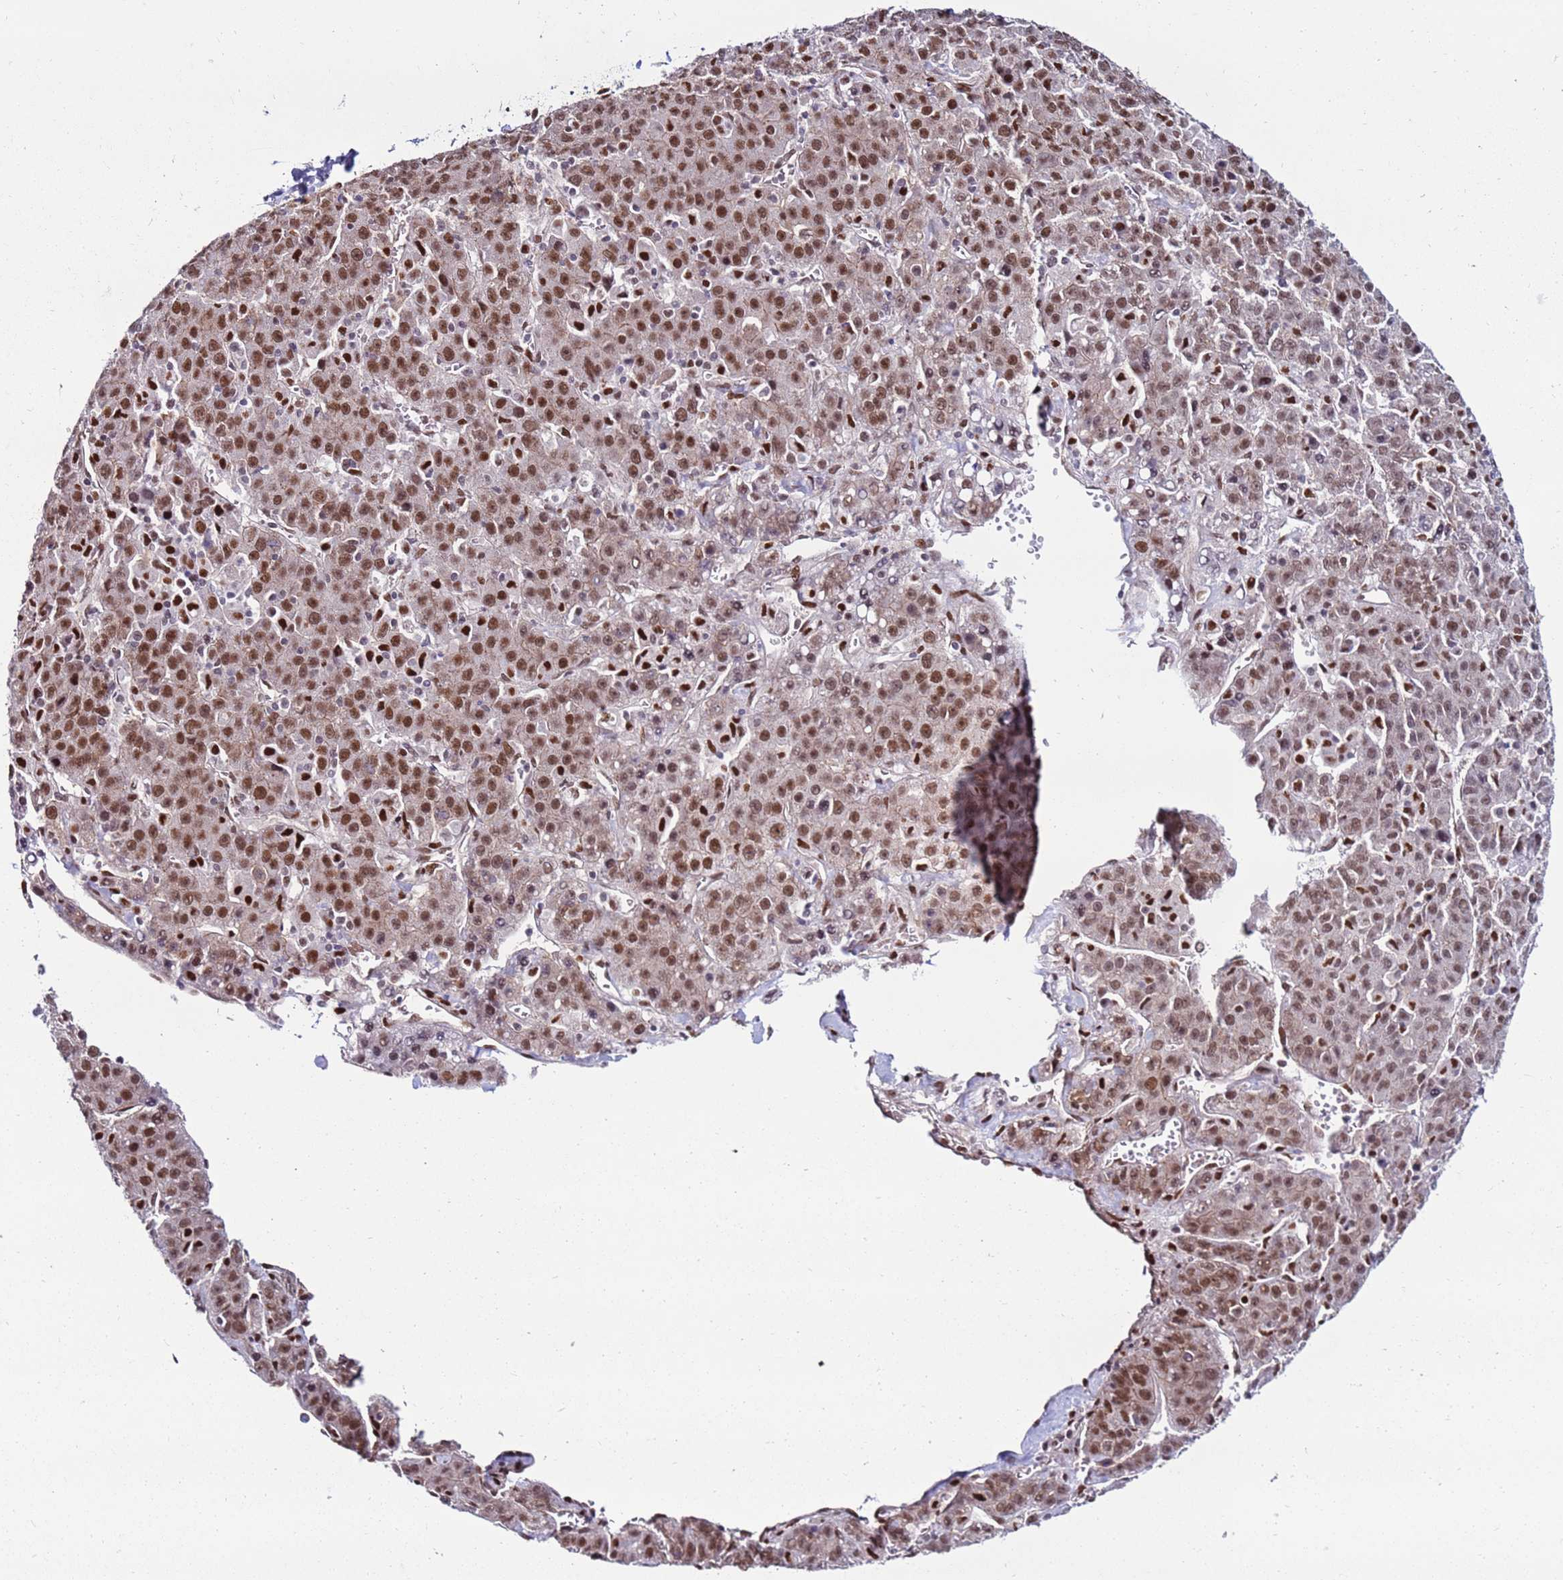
{"staining": {"intensity": "moderate", "quantity": ">75%", "location": "nuclear"}, "tissue": "liver cancer", "cell_type": "Tumor cells", "image_type": "cancer", "snomed": [{"axis": "morphology", "description": "Carcinoma, Hepatocellular, NOS"}, {"axis": "topography", "description": "Liver"}], "caption": "Protein staining by immunohistochemistry (IHC) shows moderate nuclear staining in approximately >75% of tumor cells in liver cancer.", "gene": "KPNA4", "patient": {"sex": "female", "age": 53}}